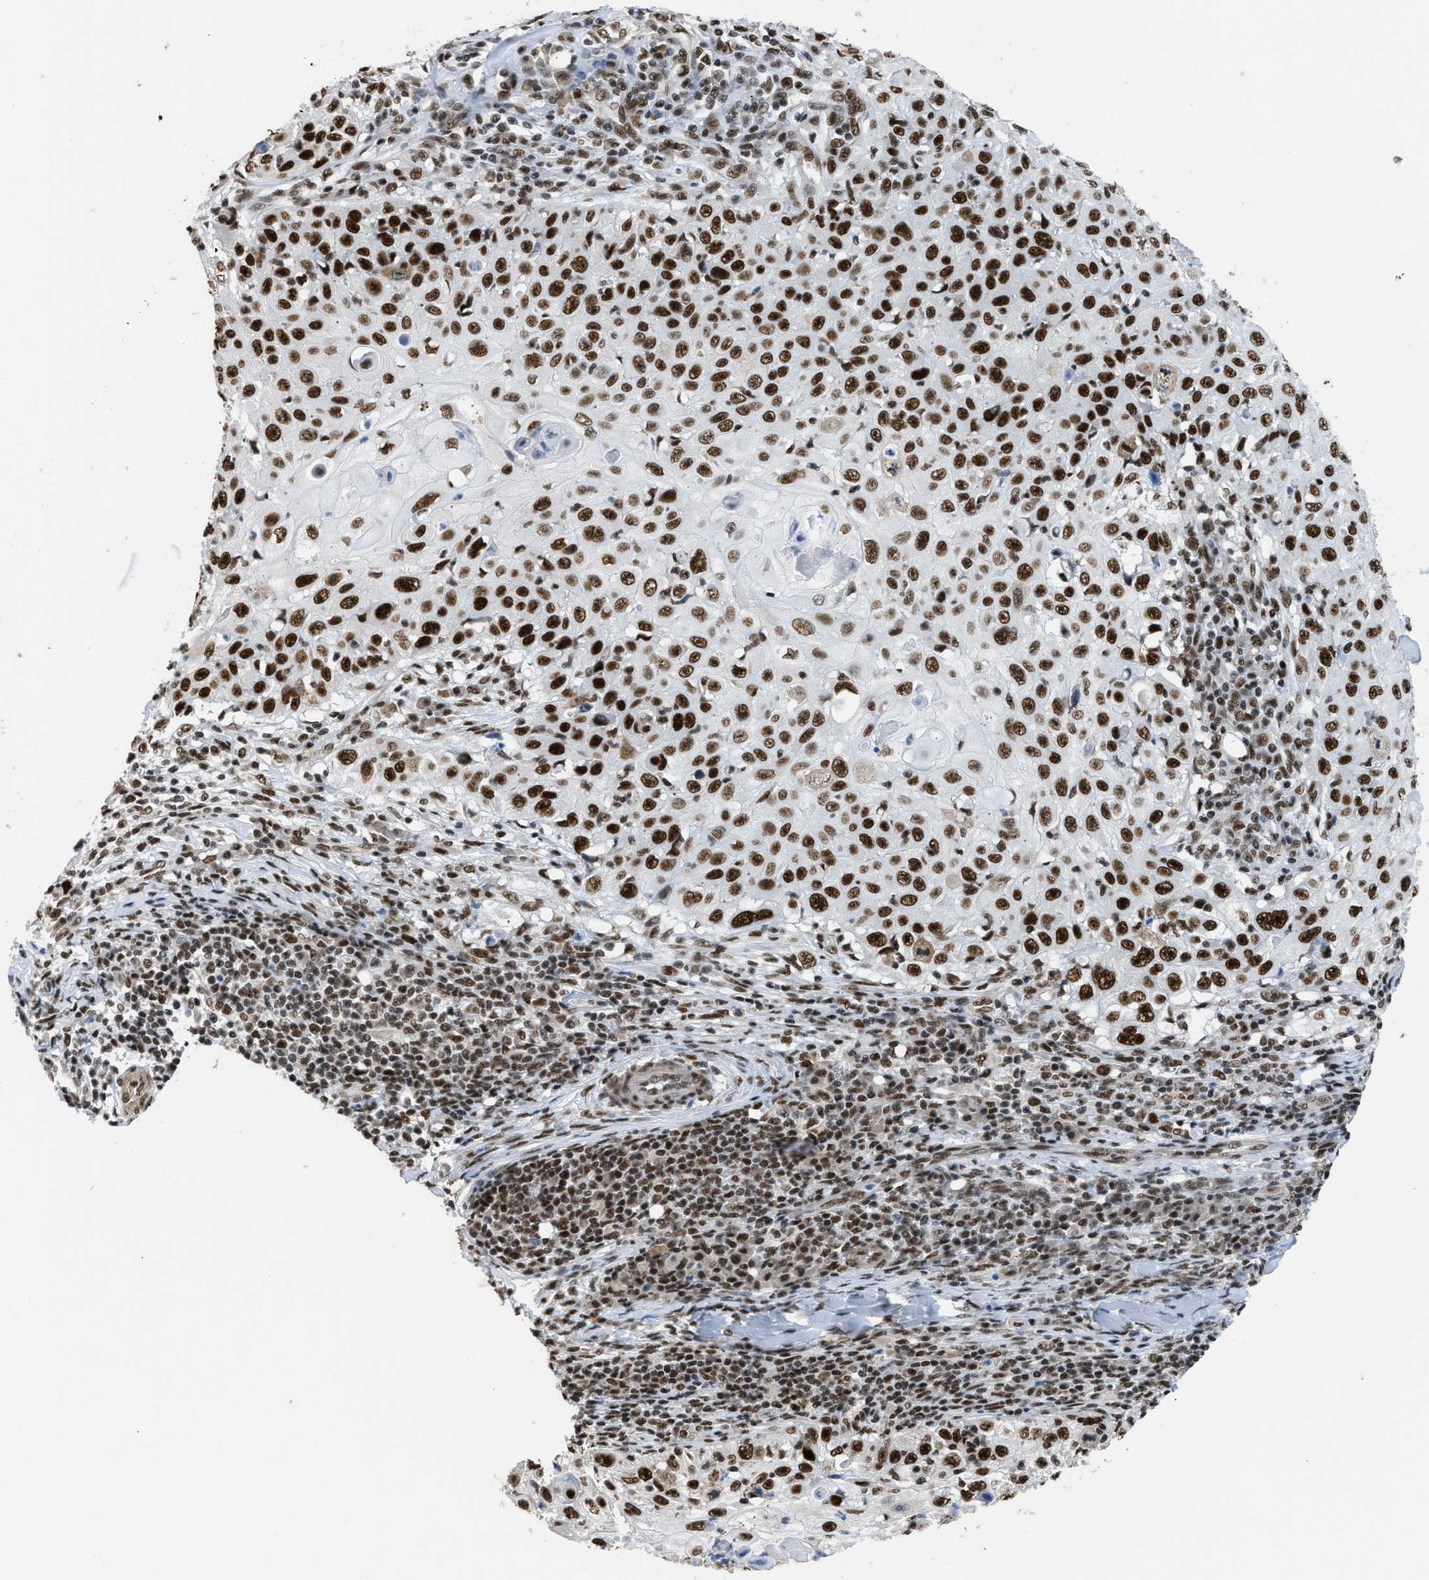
{"staining": {"intensity": "strong", "quantity": ">75%", "location": "nuclear"}, "tissue": "skin cancer", "cell_type": "Tumor cells", "image_type": "cancer", "snomed": [{"axis": "morphology", "description": "Squamous cell carcinoma, NOS"}, {"axis": "topography", "description": "Skin"}], "caption": "The micrograph reveals immunohistochemical staining of squamous cell carcinoma (skin). There is strong nuclear expression is present in about >75% of tumor cells. (DAB (3,3'-diaminobenzidine) IHC with brightfield microscopy, high magnification).", "gene": "SCAF4", "patient": {"sex": "male", "age": 86}}